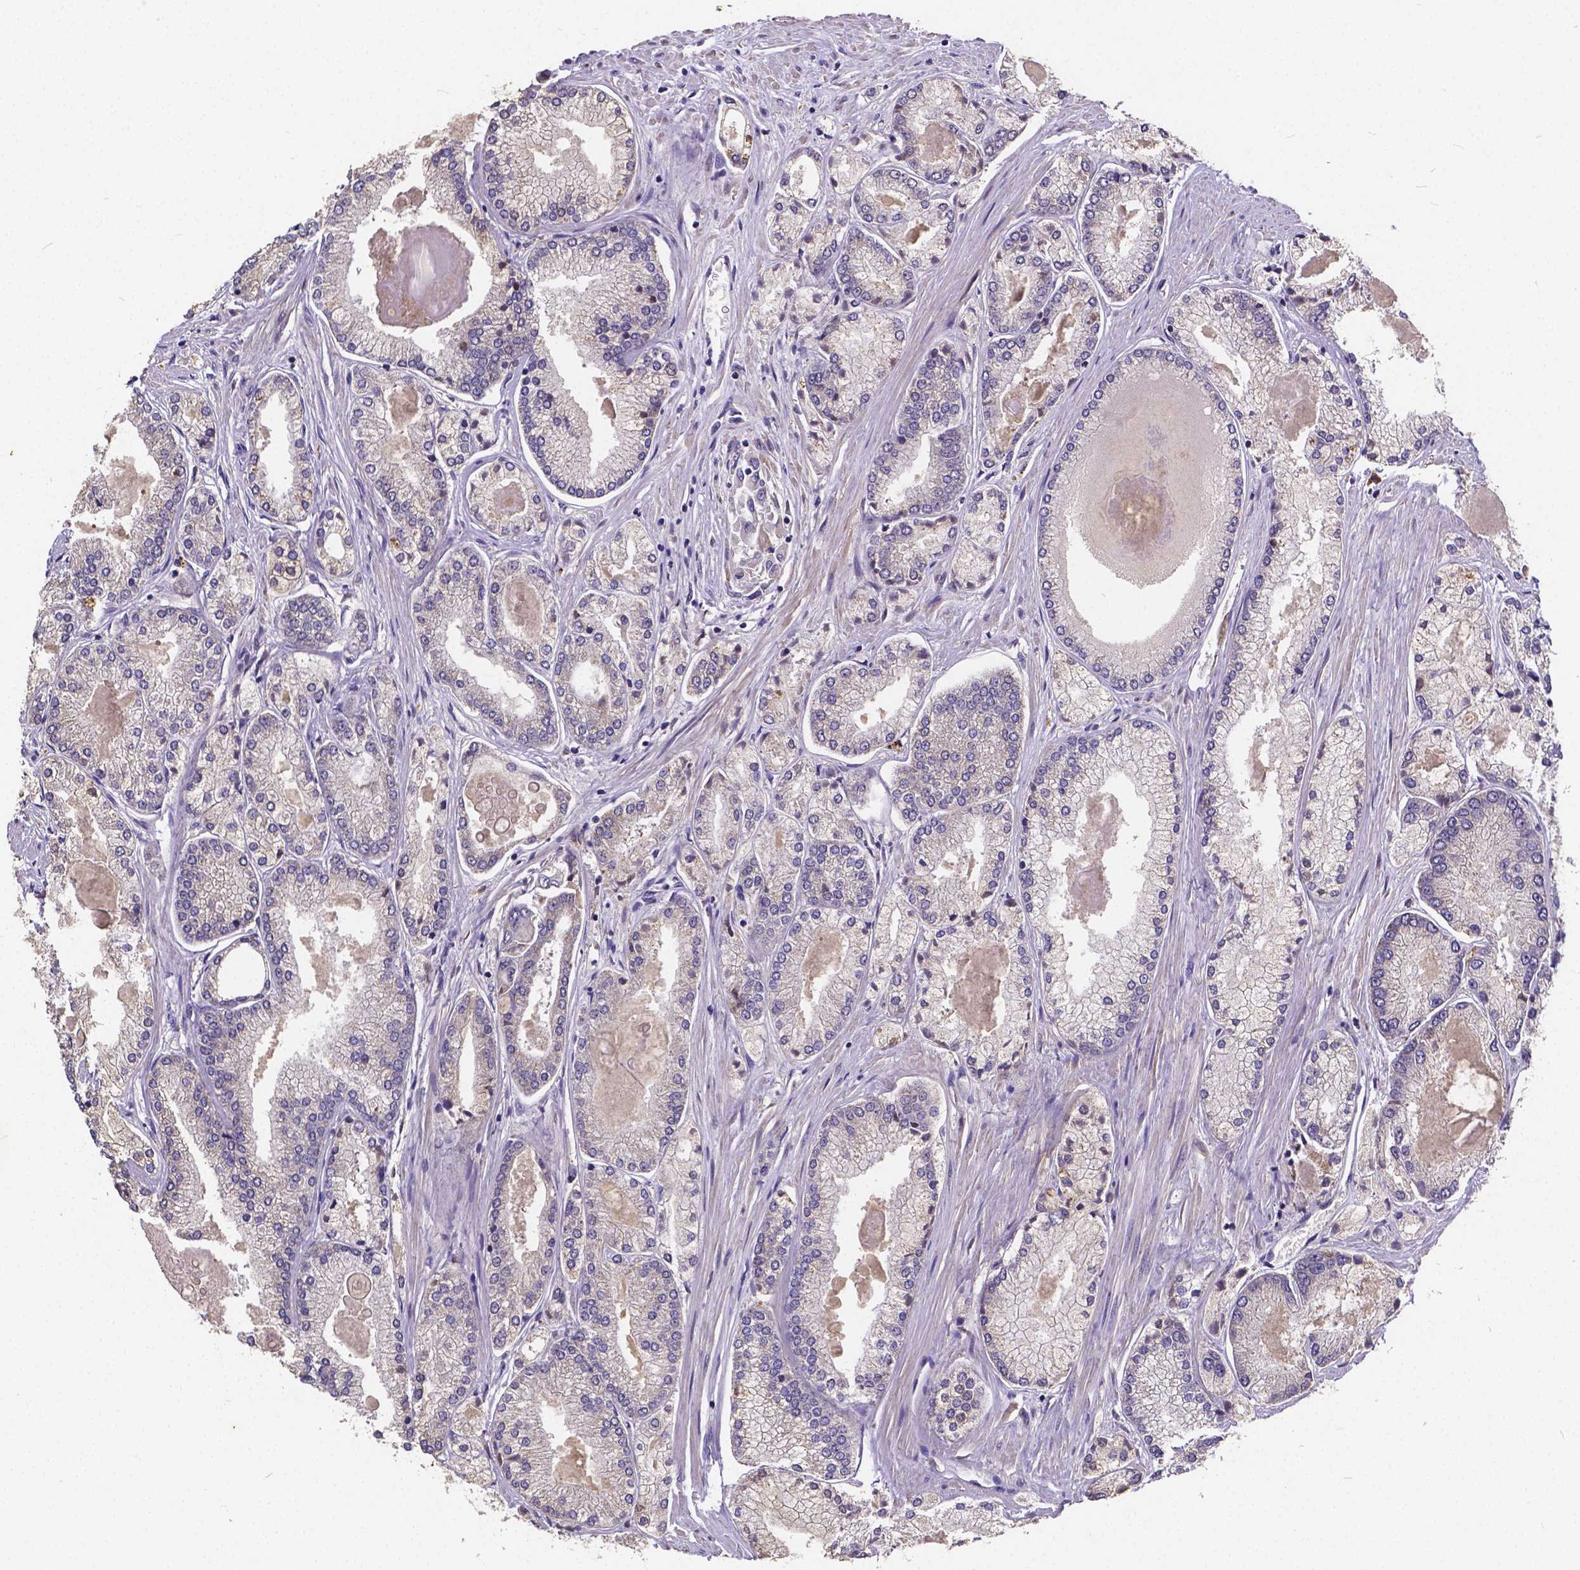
{"staining": {"intensity": "negative", "quantity": "none", "location": "none"}, "tissue": "prostate cancer", "cell_type": "Tumor cells", "image_type": "cancer", "snomed": [{"axis": "morphology", "description": "Adenocarcinoma, High grade"}, {"axis": "topography", "description": "Prostate"}], "caption": "This is an IHC micrograph of prostate cancer. There is no staining in tumor cells.", "gene": "CTNNA2", "patient": {"sex": "male", "age": 68}}